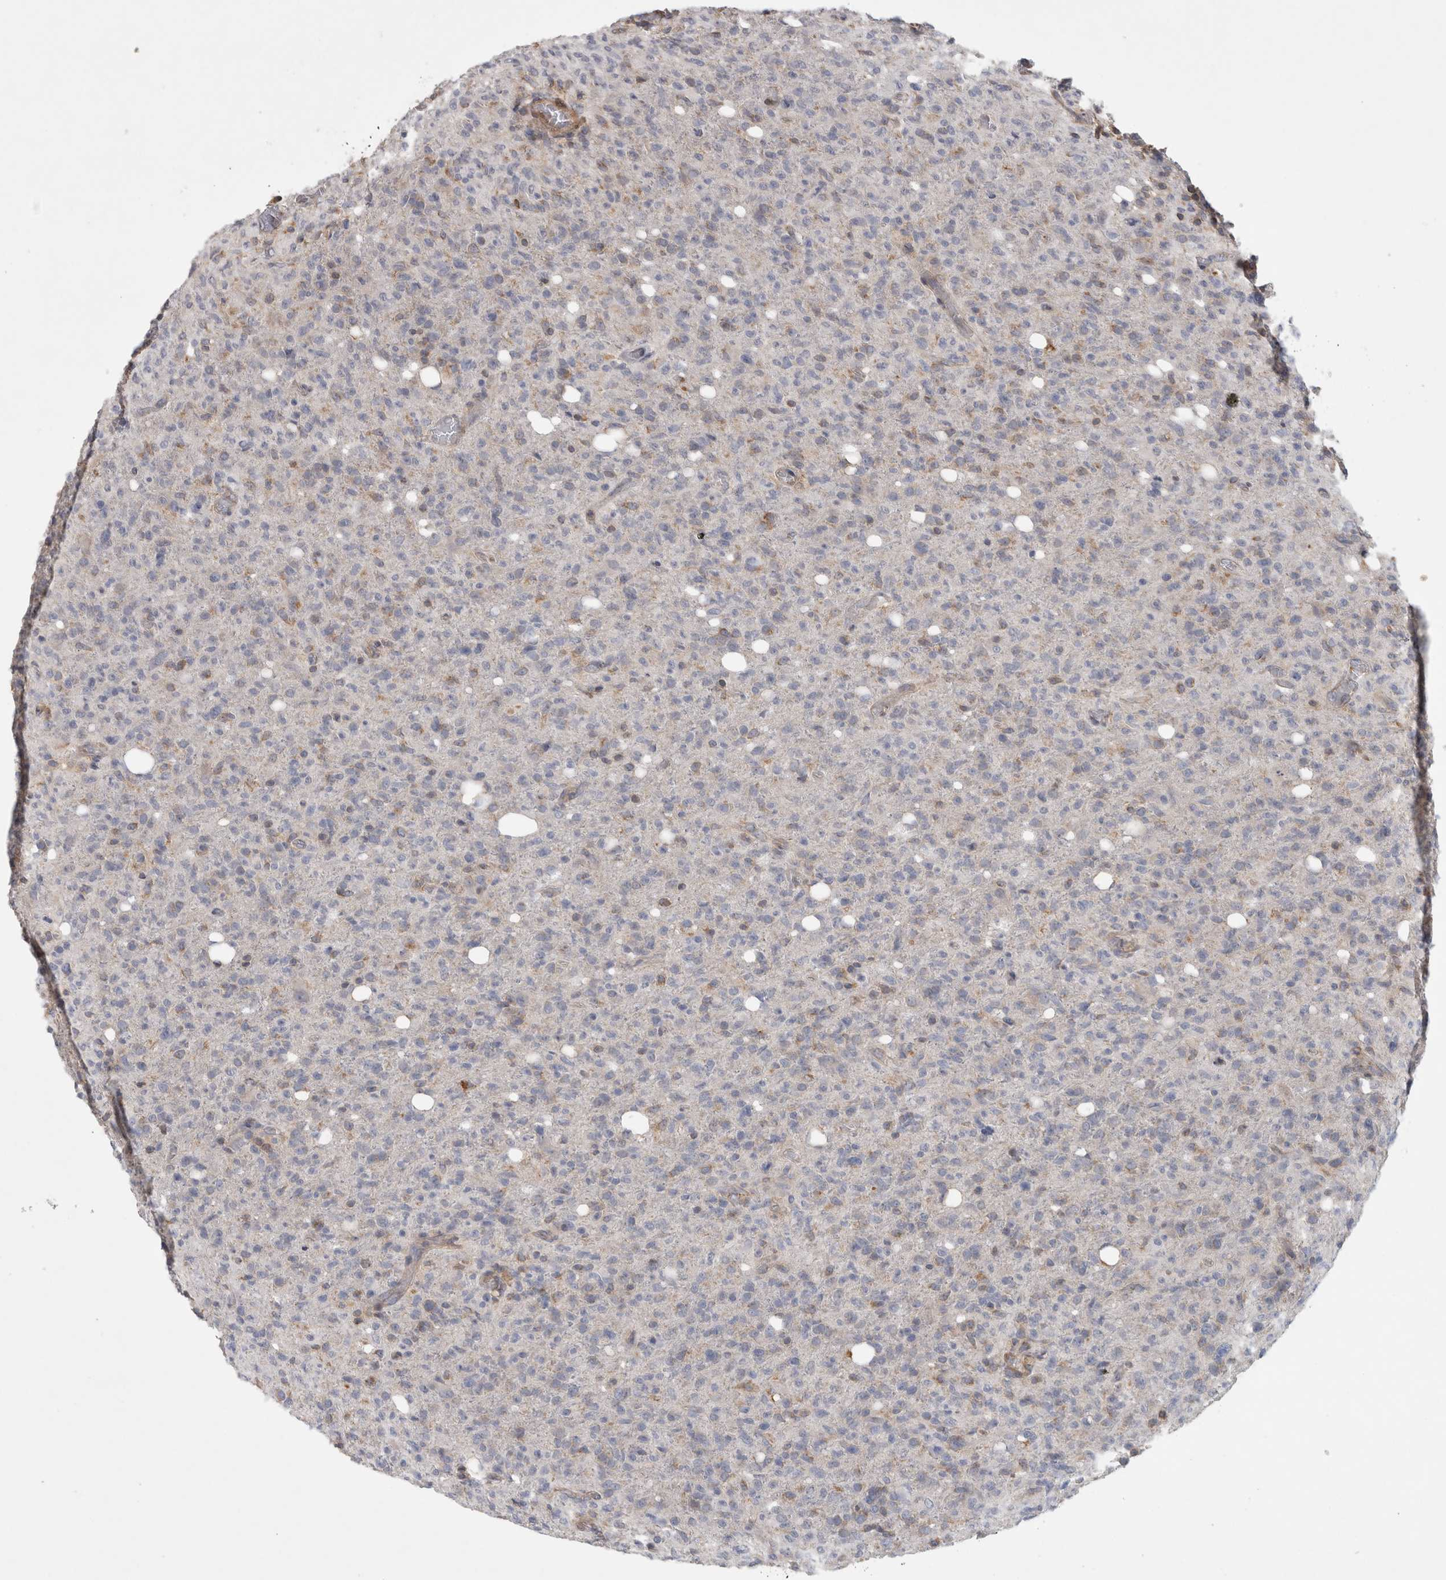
{"staining": {"intensity": "weak", "quantity": "<25%", "location": "cytoplasmic/membranous"}, "tissue": "glioma", "cell_type": "Tumor cells", "image_type": "cancer", "snomed": [{"axis": "morphology", "description": "Glioma, malignant, High grade"}, {"axis": "topography", "description": "Brain"}], "caption": "Human glioma stained for a protein using IHC reveals no staining in tumor cells.", "gene": "SFXN2", "patient": {"sex": "female", "age": 57}}